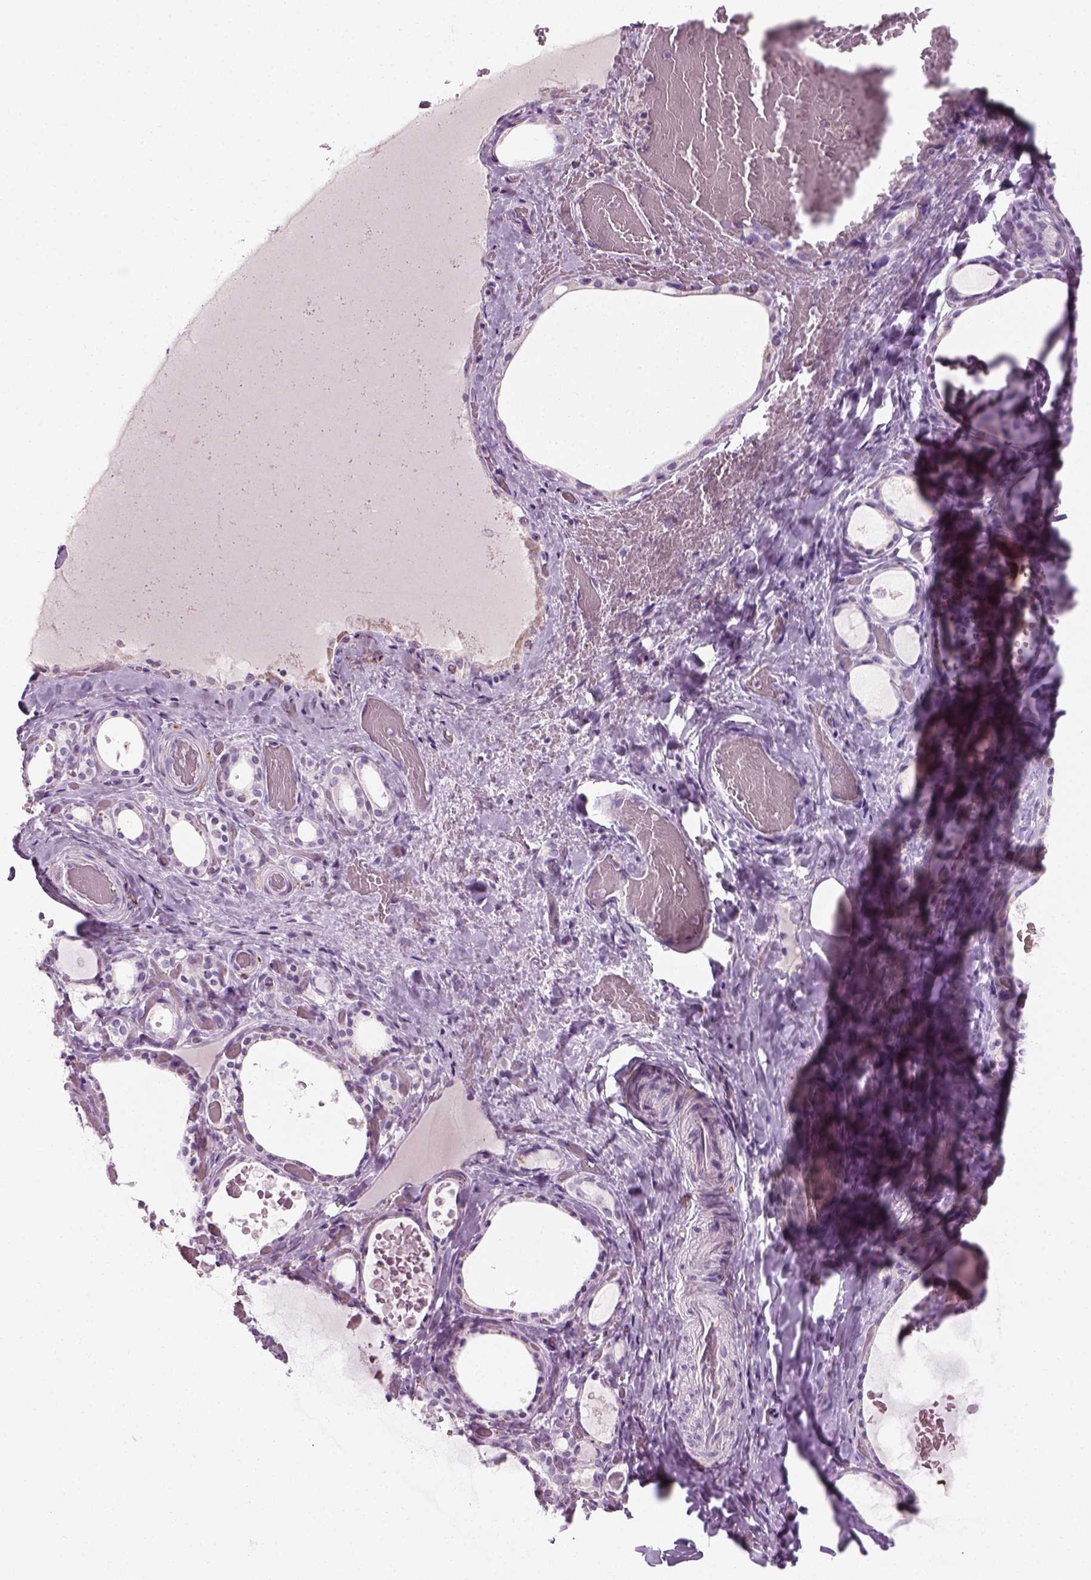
{"staining": {"intensity": "negative", "quantity": "none", "location": "none"}, "tissue": "thyroid gland", "cell_type": "Glandular cells", "image_type": "normal", "snomed": [{"axis": "morphology", "description": "Normal tissue, NOS"}, {"axis": "topography", "description": "Thyroid gland"}], "caption": "DAB (3,3'-diaminobenzidine) immunohistochemical staining of benign thyroid gland demonstrates no significant staining in glandular cells.", "gene": "TH", "patient": {"sex": "female", "age": 56}}